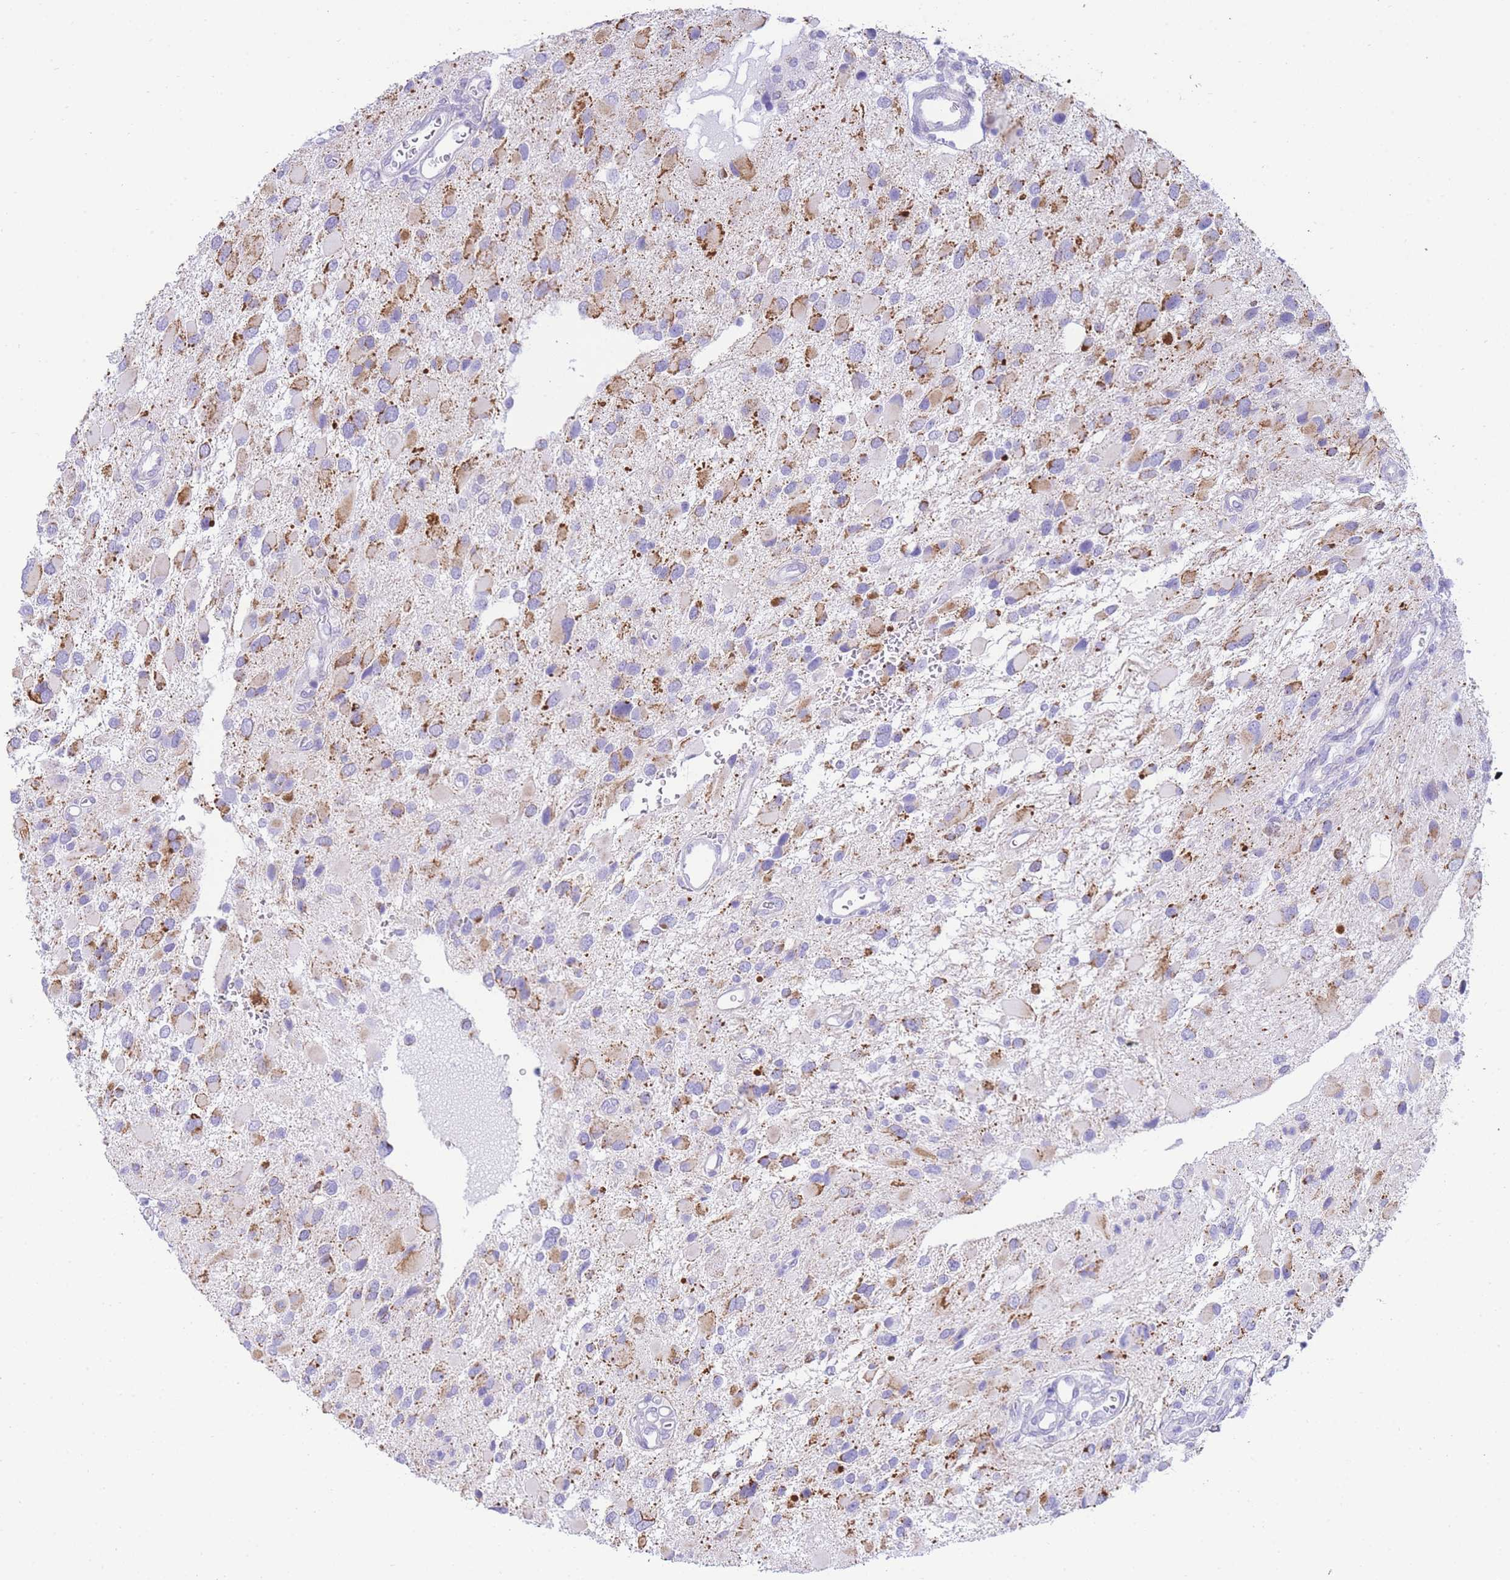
{"staining": {"intensity": "moderate", "quantity": "25%-75%", "location": "cytoplasmic/membranous"}, "tissue": "glioma", "cell_type": "Tumor cells", "image_type": "cancer", "snomed": [{"axis": "morphology", "description": "Glioma, malignant, High grade"}, {"axis": "topography", "description": "Brain"}], "caption": "High-magnification brightfield microscopy of glioma stained with DAB (brown) and counterstained with hematoxylin (blue). tumor cells exhibit moderate cytoplasmic/membranous staining is present in about25%-75% of cells. (DAB IHC with brightfield microscopy, high magnification).", "gene": "ACSM4", "patient": {"sex": "male", "age": 53}}